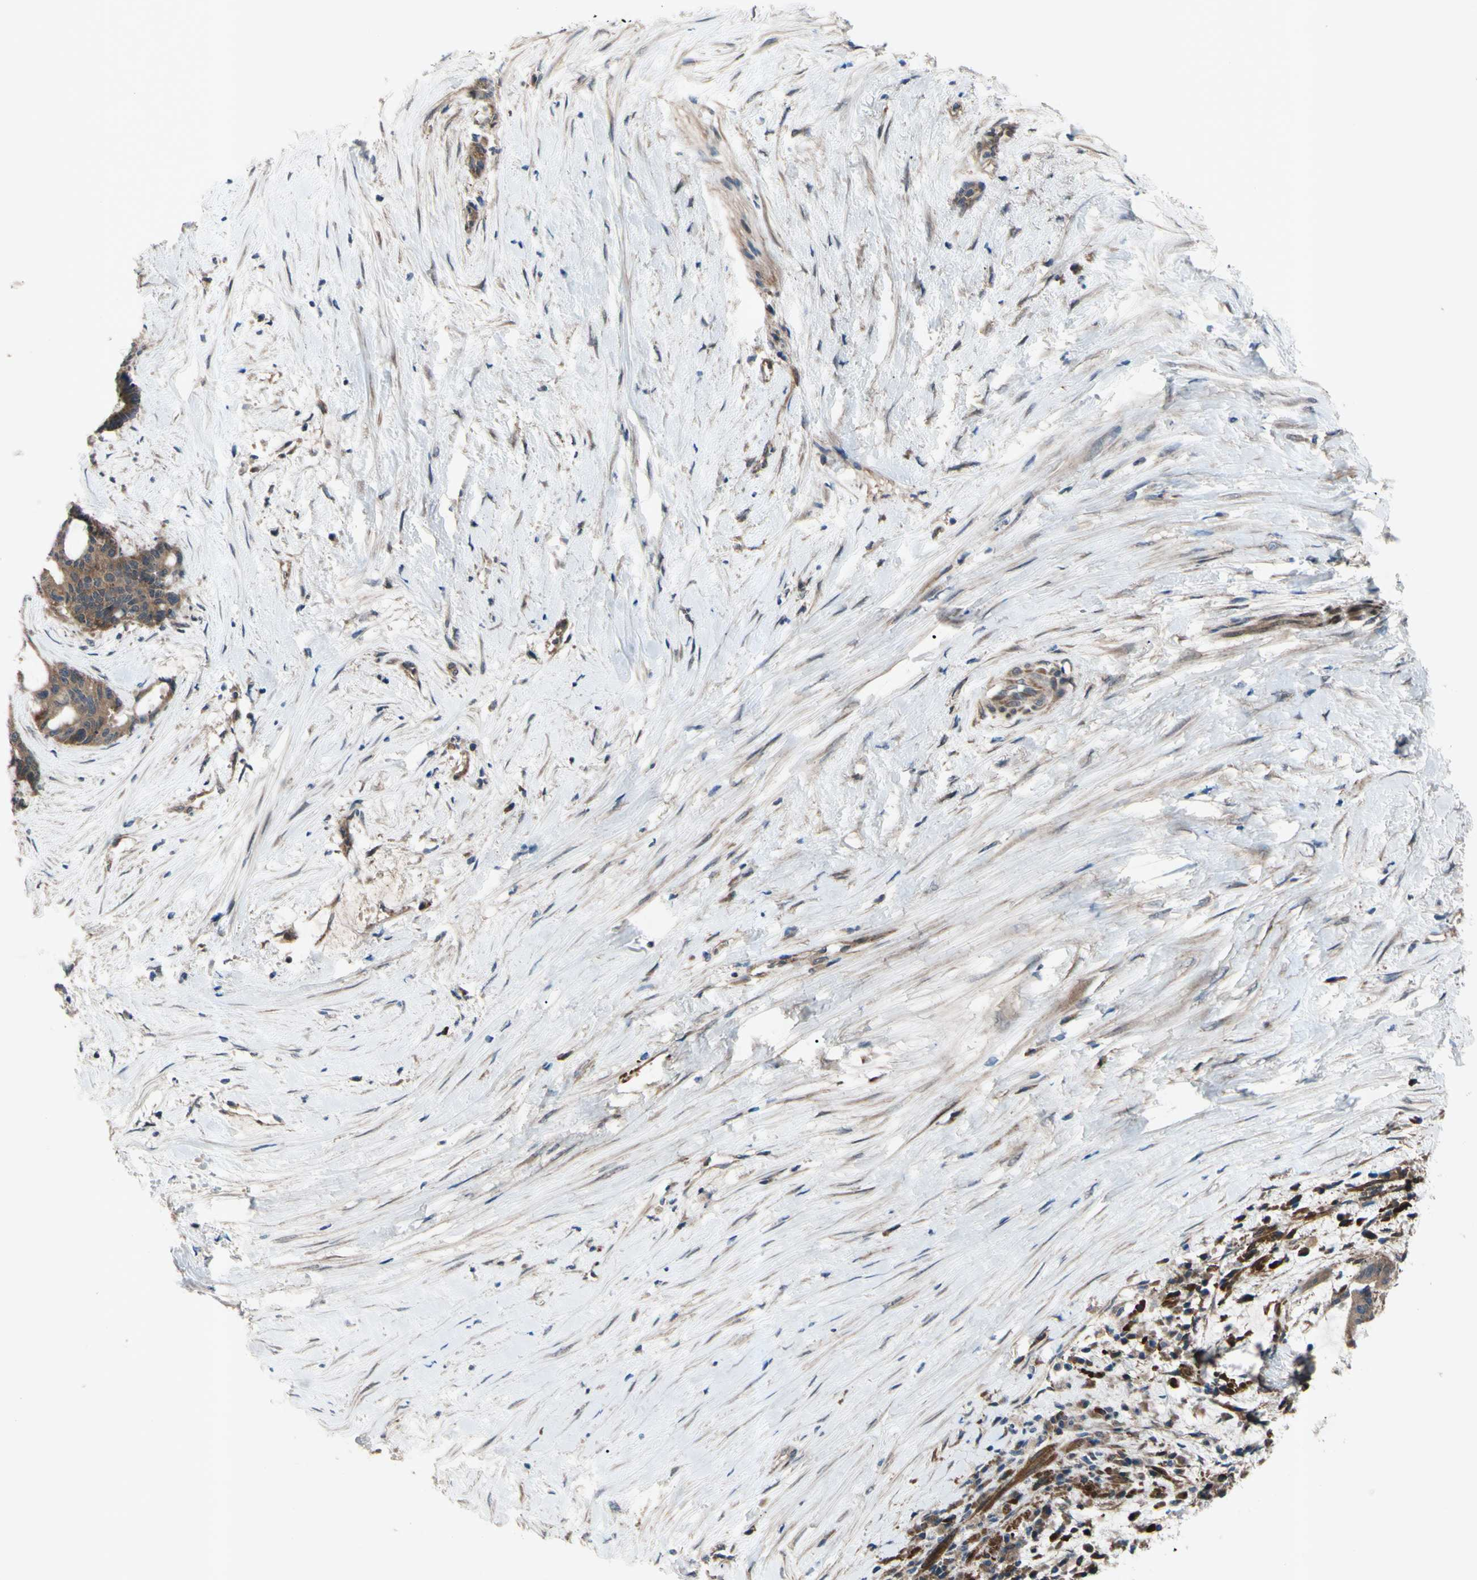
{"staining": {"intensity": "moderate", "quantity": ">75%", "location": "cytoplasmic/membranous"}, "tissue": "liver cancer", "cell_type": "Tumor cells", "image_type": "cancer", "snomed": [{"axis": "morphology", "description": "Cholangiocarcinoma"}, {"axis": "topography", "description": "Liver"}], "caption": "Tumor cells exhibit medium levels of moderate cytoplasmic/membranous staining in approximately >75% of cells in liver cancer. (DAB (3,3'-diaminobenzidine) IHC with brightfield microscopy, high magnification).", "gene": "SVIL", "patient": {"sex": "female", "age": 73}}